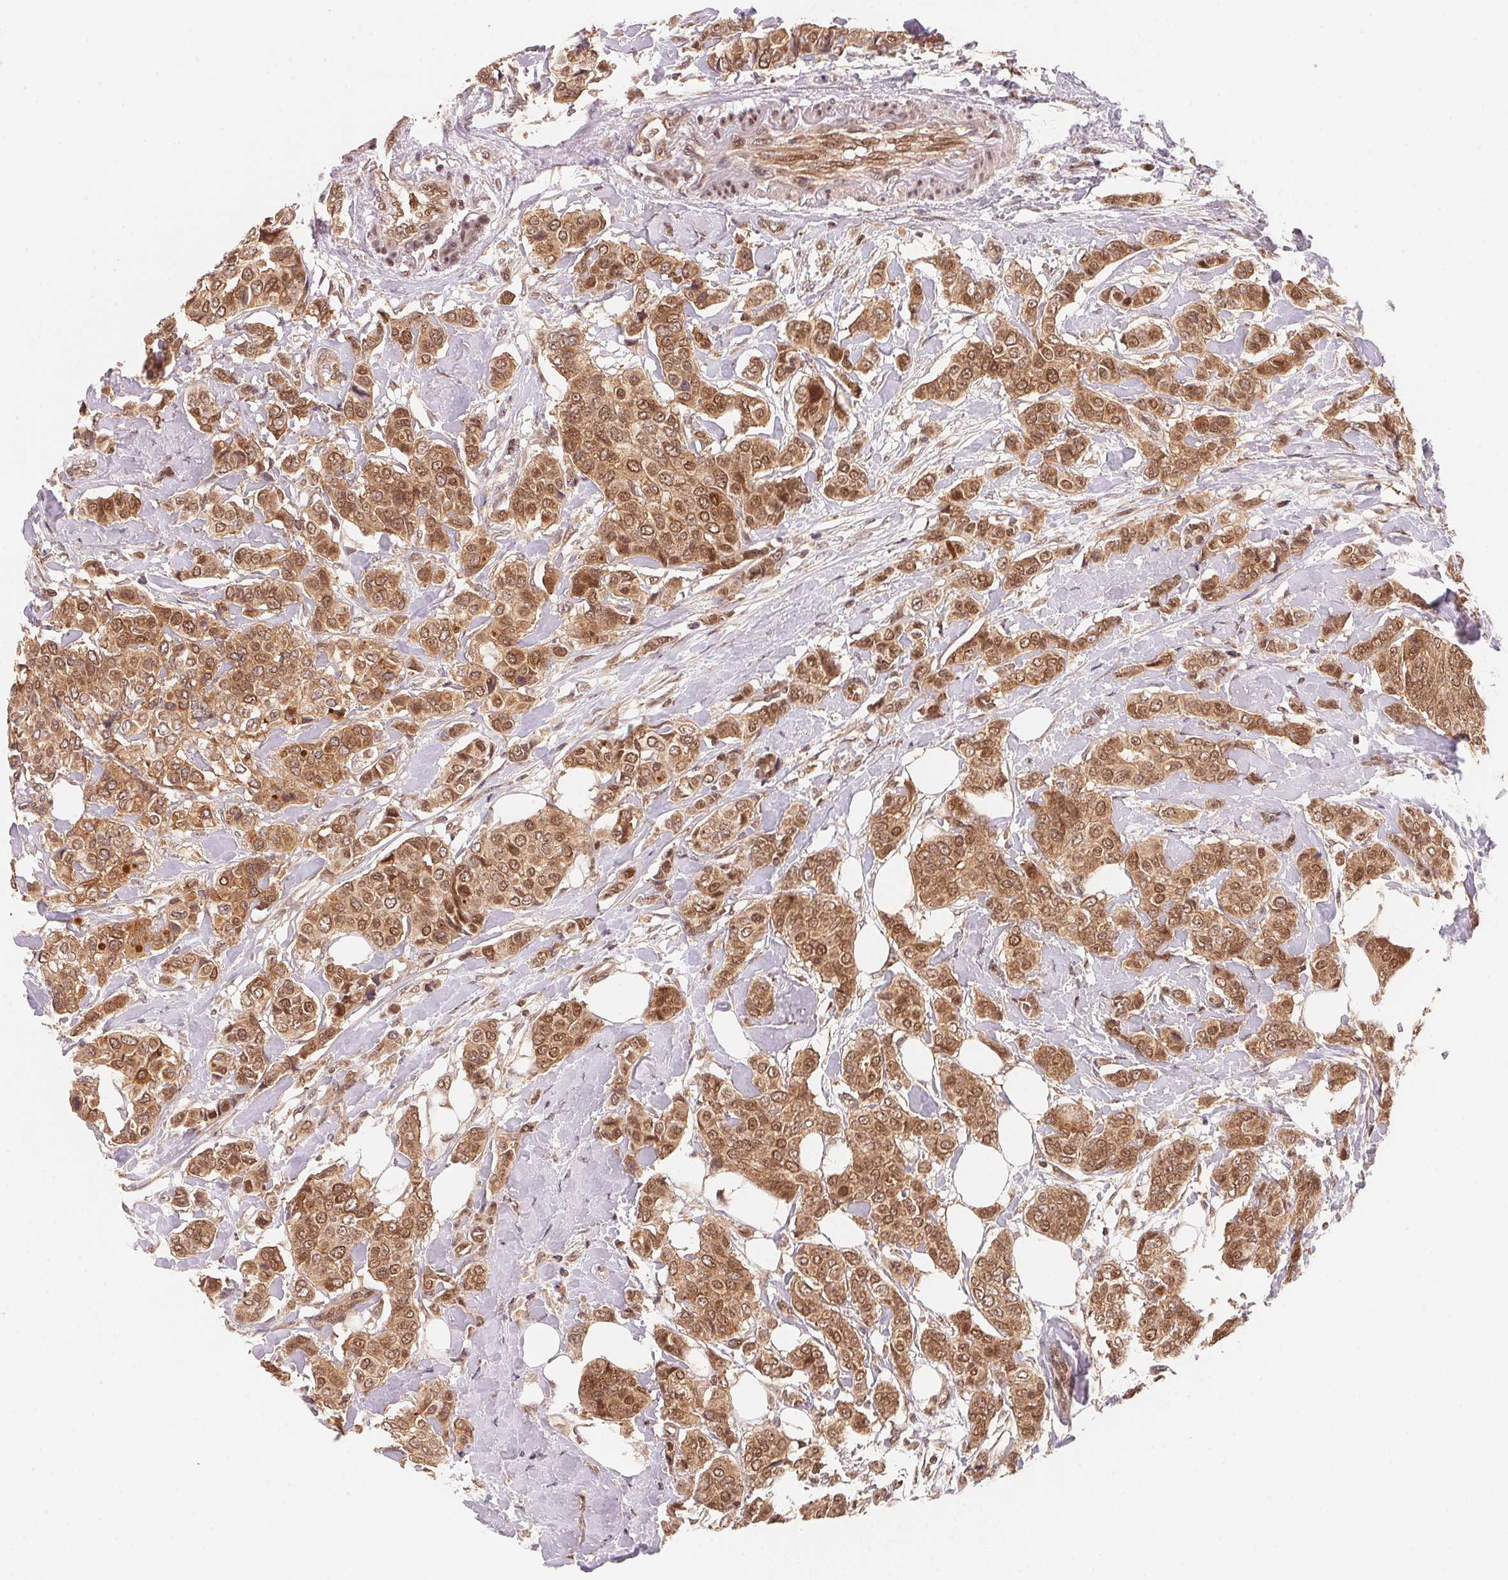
{"staining": {"intensity": "moderate", "quantity": ">75%", "location": "cytoplasmic/membranous,nuclear"}, "tissue": "breast cancer", "cell_type": "Tumor cells", "image_type": "cancer", "snomed": [{"axis": "morphology", "description": "Lobular carcinoma"}, {"axis": "topography", "description": "Breast"}], "caption": "Lobular carcinoma (breast) stained with DAB IHC reveals medium levels of moderate cytoplasmic/membranous and nuclear expression in about >75% of tumor cells.", "gene": "CCDC102B", "patient": {"sex": "female", "age": 51}}